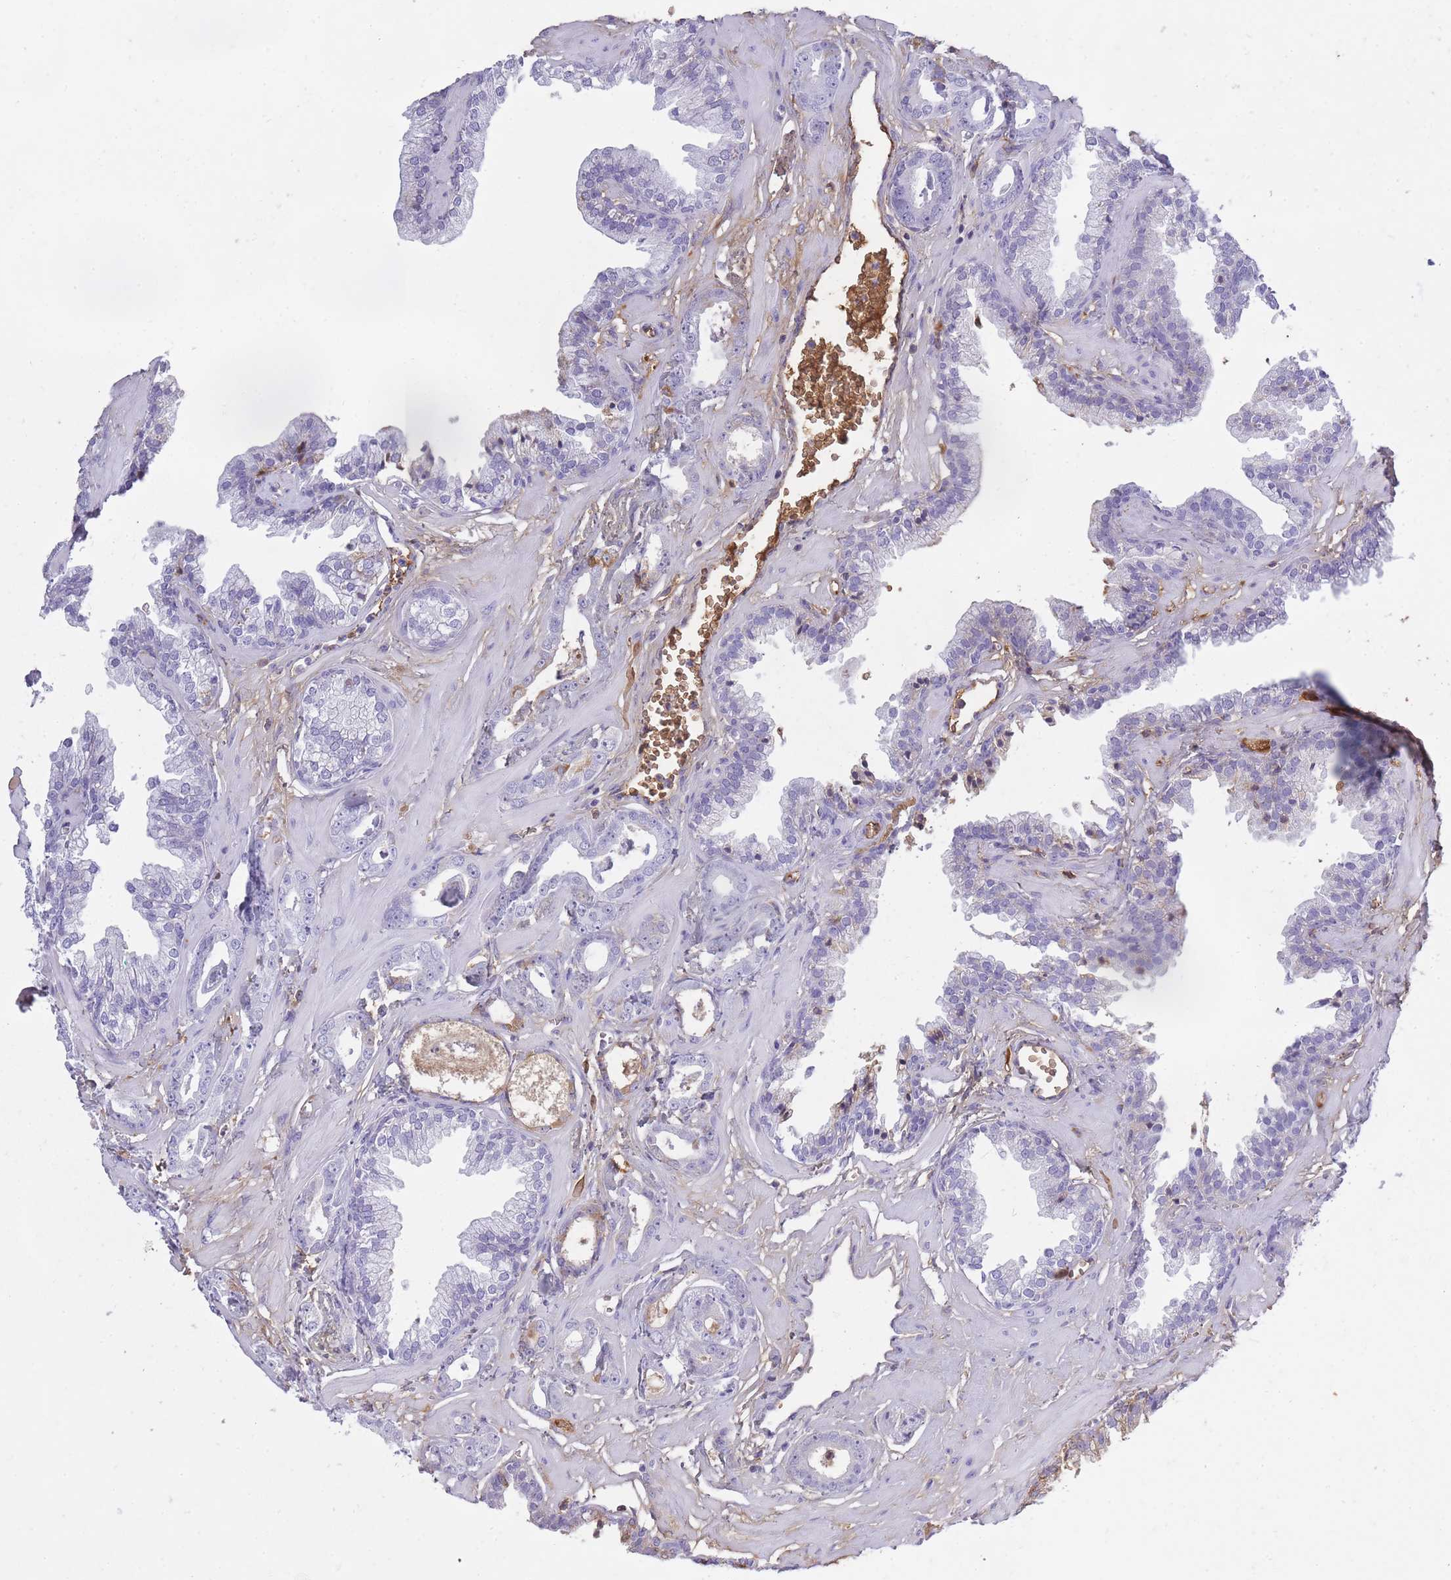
{"staining": {"intensity": "negative", "quantity": "none", "location": "none"}, "tissue": "prostate cancer", "cell_type": "Tumor cells", "image_type": "cancer", "snomed": [{"axis": "morphology", "description": "Adenocarcinoma, Low grade"}, {"axis": "topography", "description": "Prostate"}], "caption": "Immunohistochemistry (IHC) image of neoplastic tissue: human prostate cancer (low-grade adenocarcinoma) stained with DAB reveals no significant protein staining in tumor cells.", "gene": "IGKV1D-42", "patient": {"sex": "male", "age": 60}}